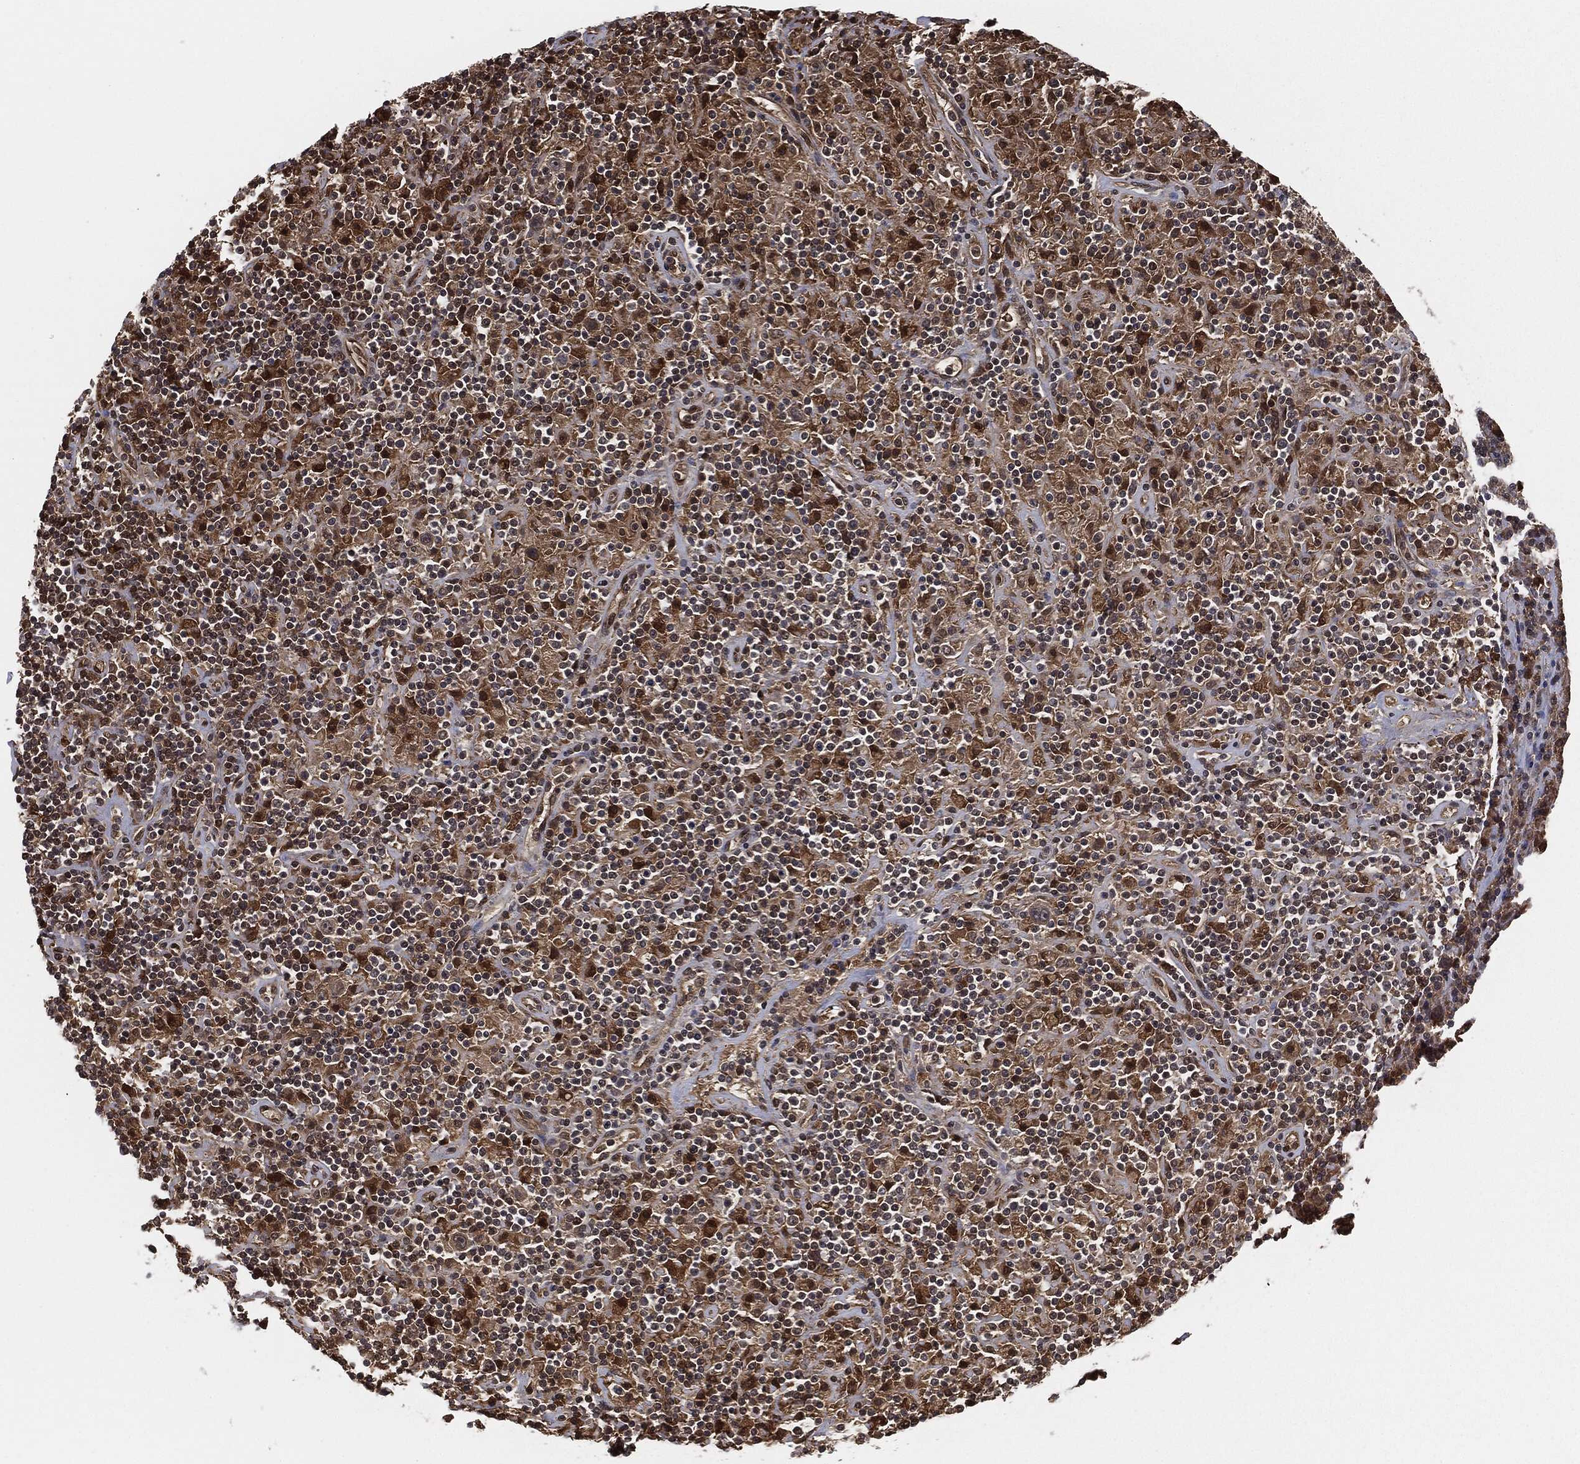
{"staining": {"intensity": "negative", "quantity": "none", "location": "none"}, "tissue": "lymphoma", "cell_type": "Tumor cells", "image_type": "cancer", "snomed": [{"axis": "morphology", "description": "Hodgkin's disease, NOS"}, {"axis": "topography", "description": "Lymph node"}], "caption": "The photomicrograph demonstrates no significant expression in tumor cells of Hodgkin's disease.", "gene": "CAPRIN2", "patient": {"sex": "male", "age": 70}}